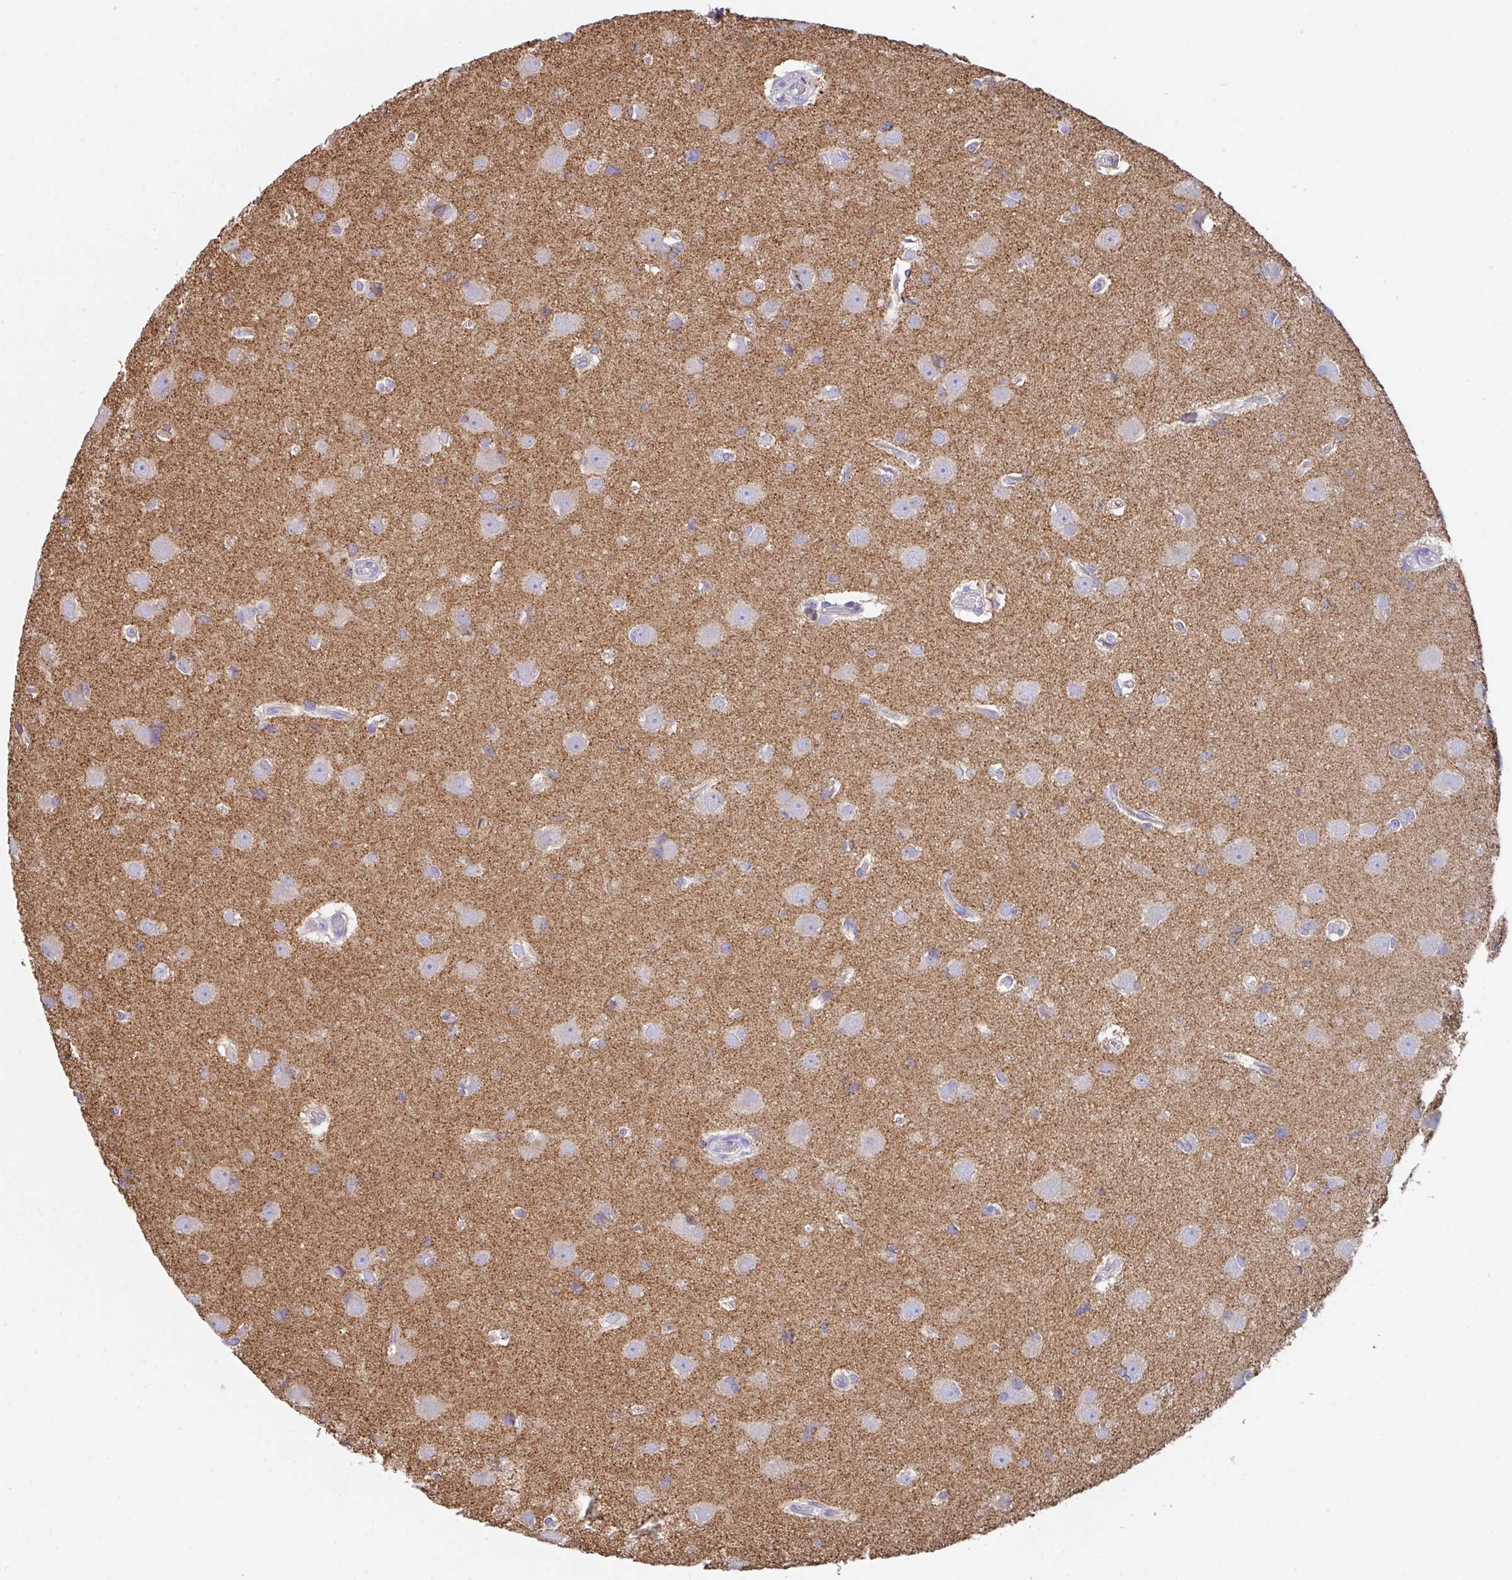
{"staining": {"intensity": "negative", "quantity": "none", "location": "none"}, "tissue": "glioma", "cell_type": "Tumor cells", "image_type": "cancer", "snomed": [{"axis": "morphology", "description": "Glioma, malignant, High grade"}, {"axis": "topography", "description": "Brain"}], "caption": "A high-resolution micrograph shows immunohistochemistry staining of malignant glioma (high-grade), which displays no significant staining in tumor cells.", "gene": "DBN1", "patient": {"sex": "male", "age": 23}}